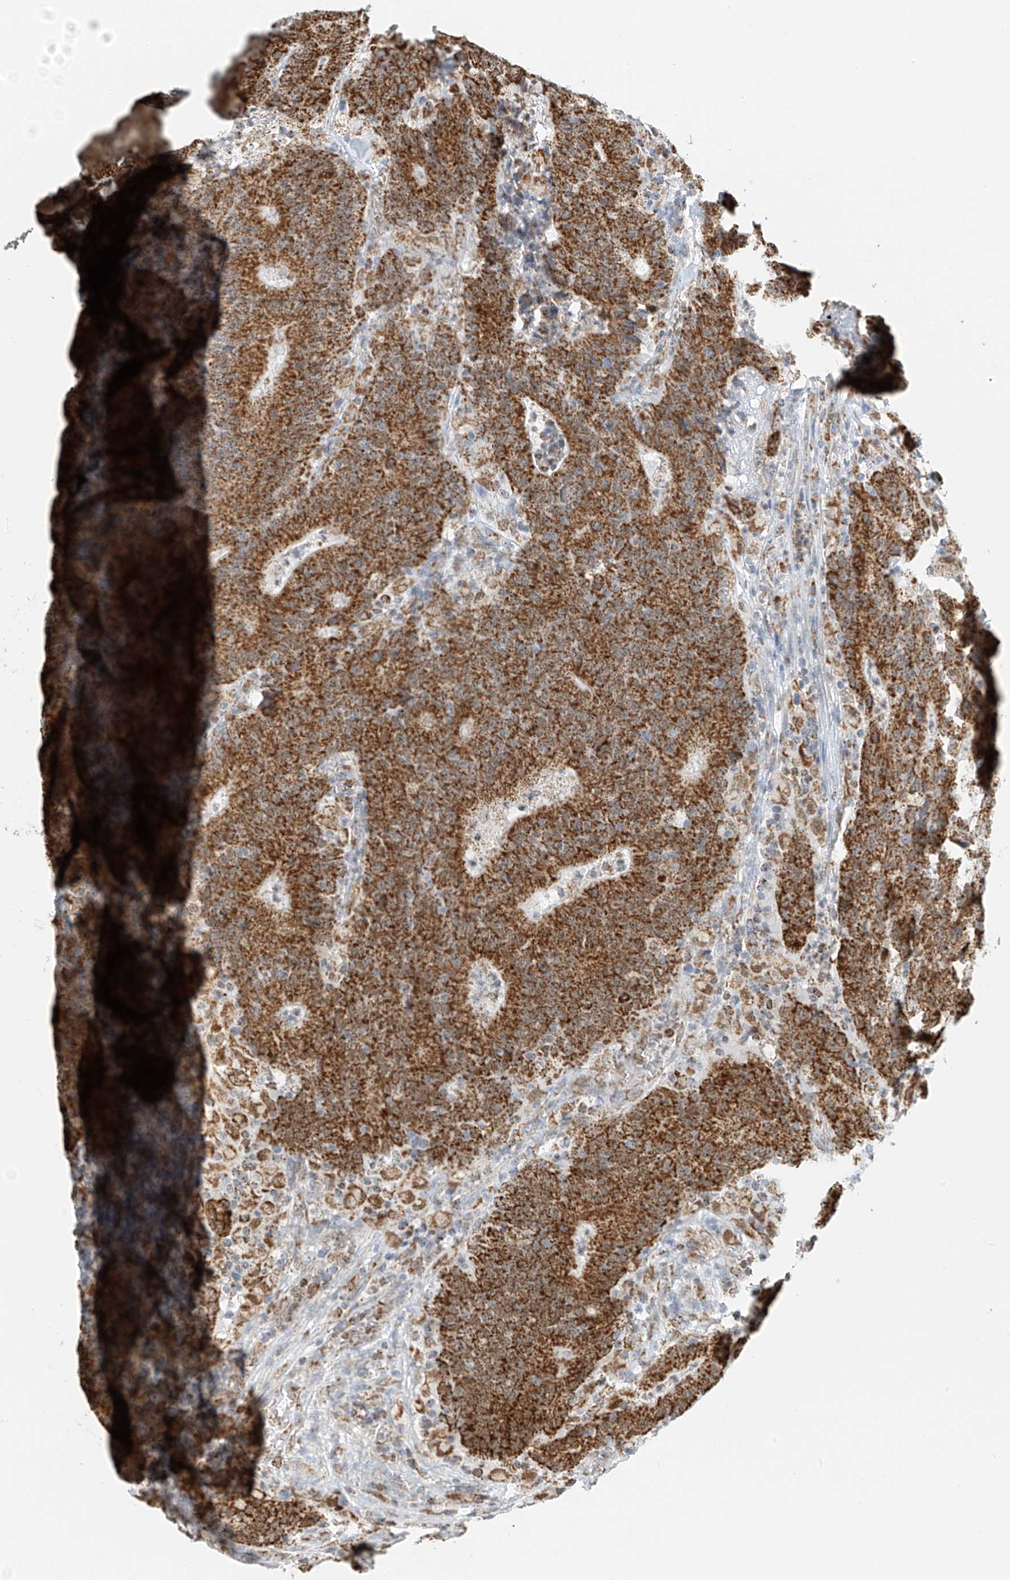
{"staining": {"intensity": "moderate", "quantity": ">75%", "location": "cytoplasmic/membranous"}, "tissue": "colorectal cancer", "cell_type": "Tumor cells", "image_type": "cancer", "snomed": [{"axis": "morphology", "description": "Normal tissue, NOS"}, {"axis": "morphology", "description": "Adenocarcinoma, NOS"}, {"axis": "topography", "description": "Colon"}], "caption": "The histopathology image shows immunohistochemical staining of colorectal adenocarcinoma. There is moderate cytoplasmic/membranous expression is seen in about >75% of tumor cells. (DAB (3,3'-diaminobenzidine) IHC with brightfield microscopy, high magnification).", "gene": "PPA2", "patient": {"sex": "female", "age": 75}}